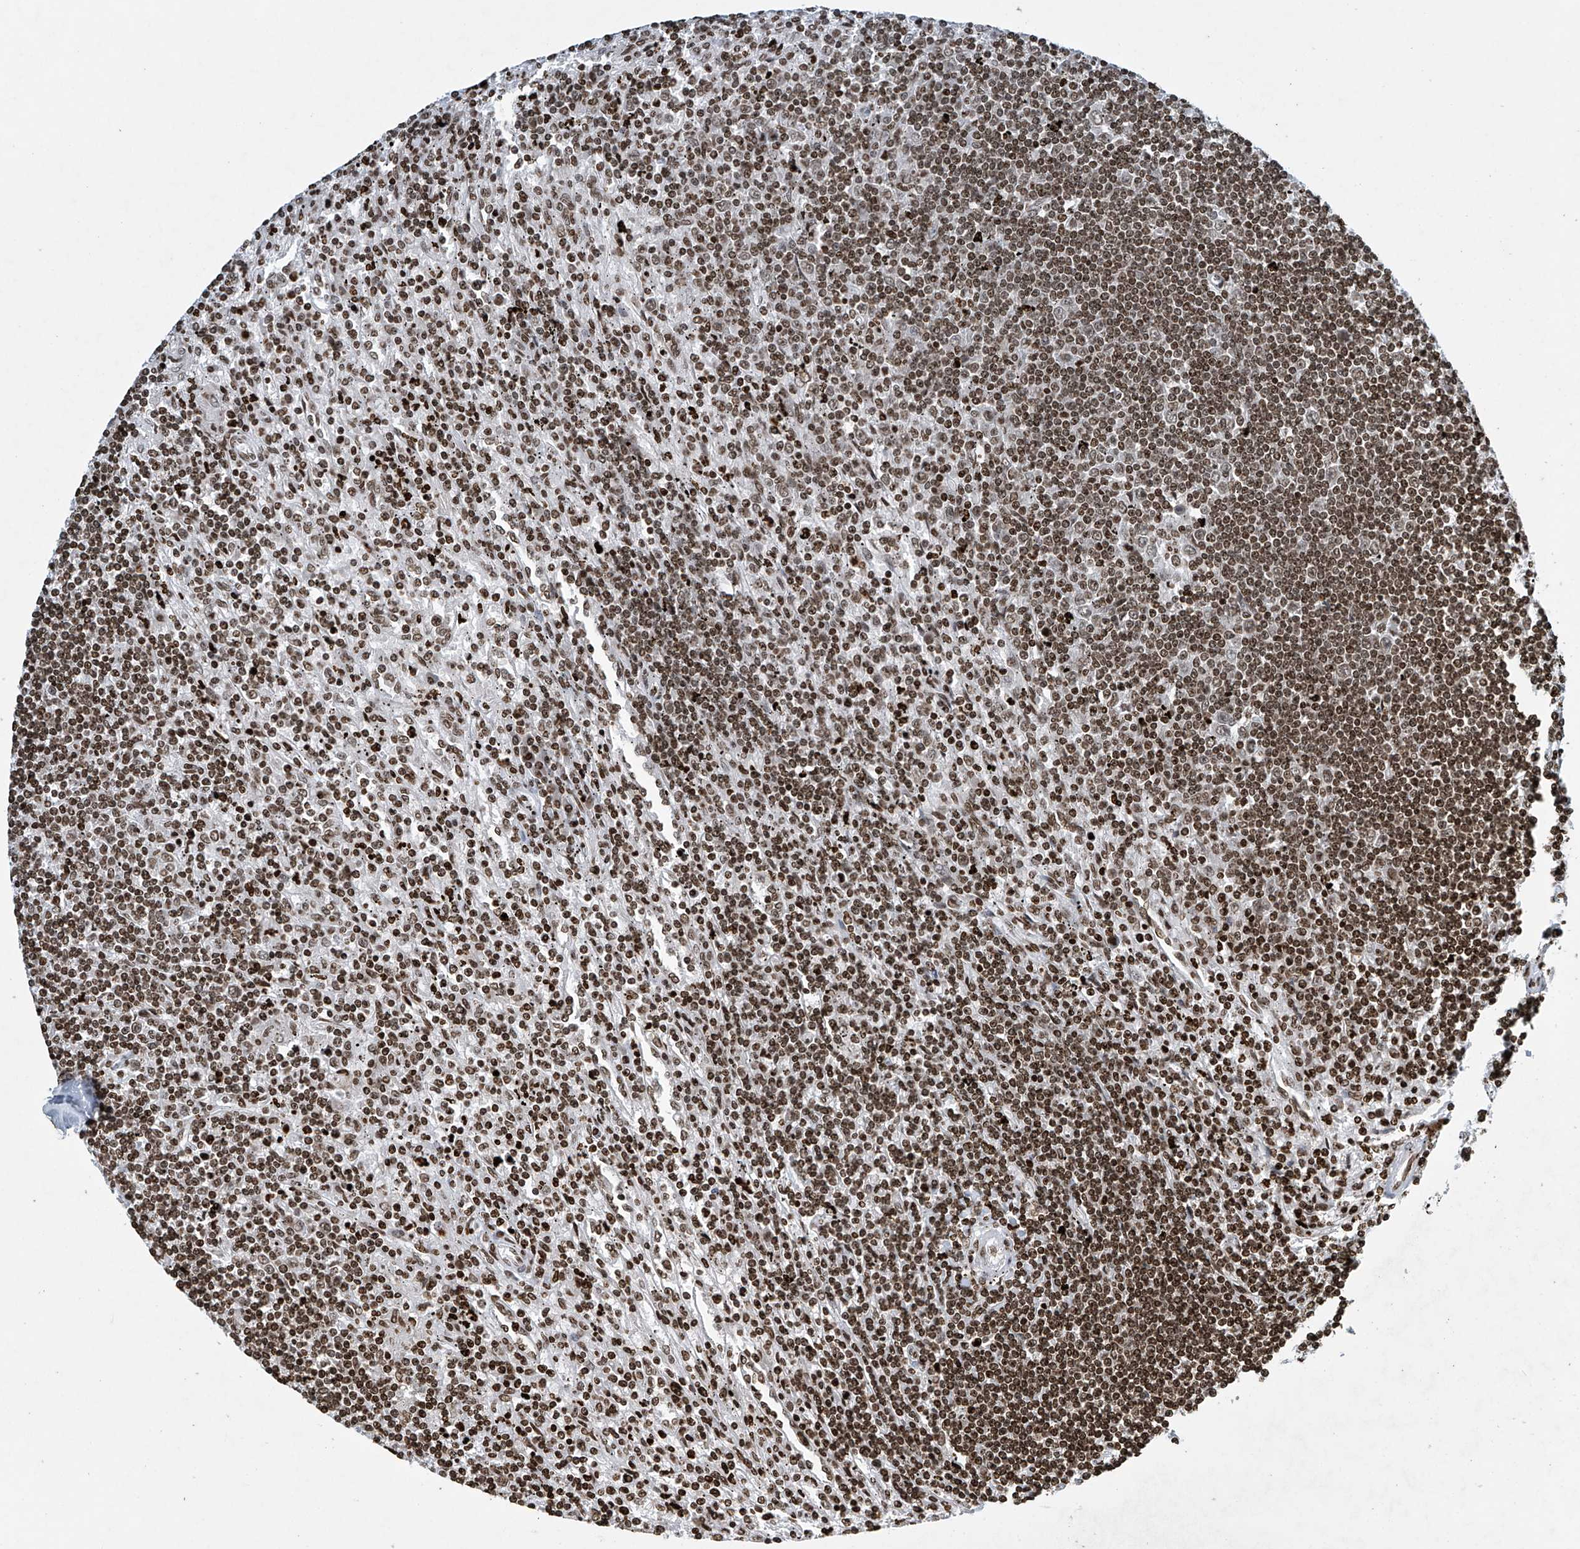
{"staining": {"intensity": "strong", "quantity": ">75%", "location": "nuclear"}, "tissue": "lymphoma", "cell_type": "Tumor cells", "image_type": "cancer", "snomed": [{"axis": "morphology", "description": "Malignant lymphoma, non-Hodgkin's type, Low grade"}, {"axis": "topography", "description": "Spleen"}], "caption": "The photomicrograph displays staining of lymphoma, revealing strong nuclear protein staining (brown color) within tumor cells.", "gene": "H4C16", "patient": {"sex": "male", "age": 76}}